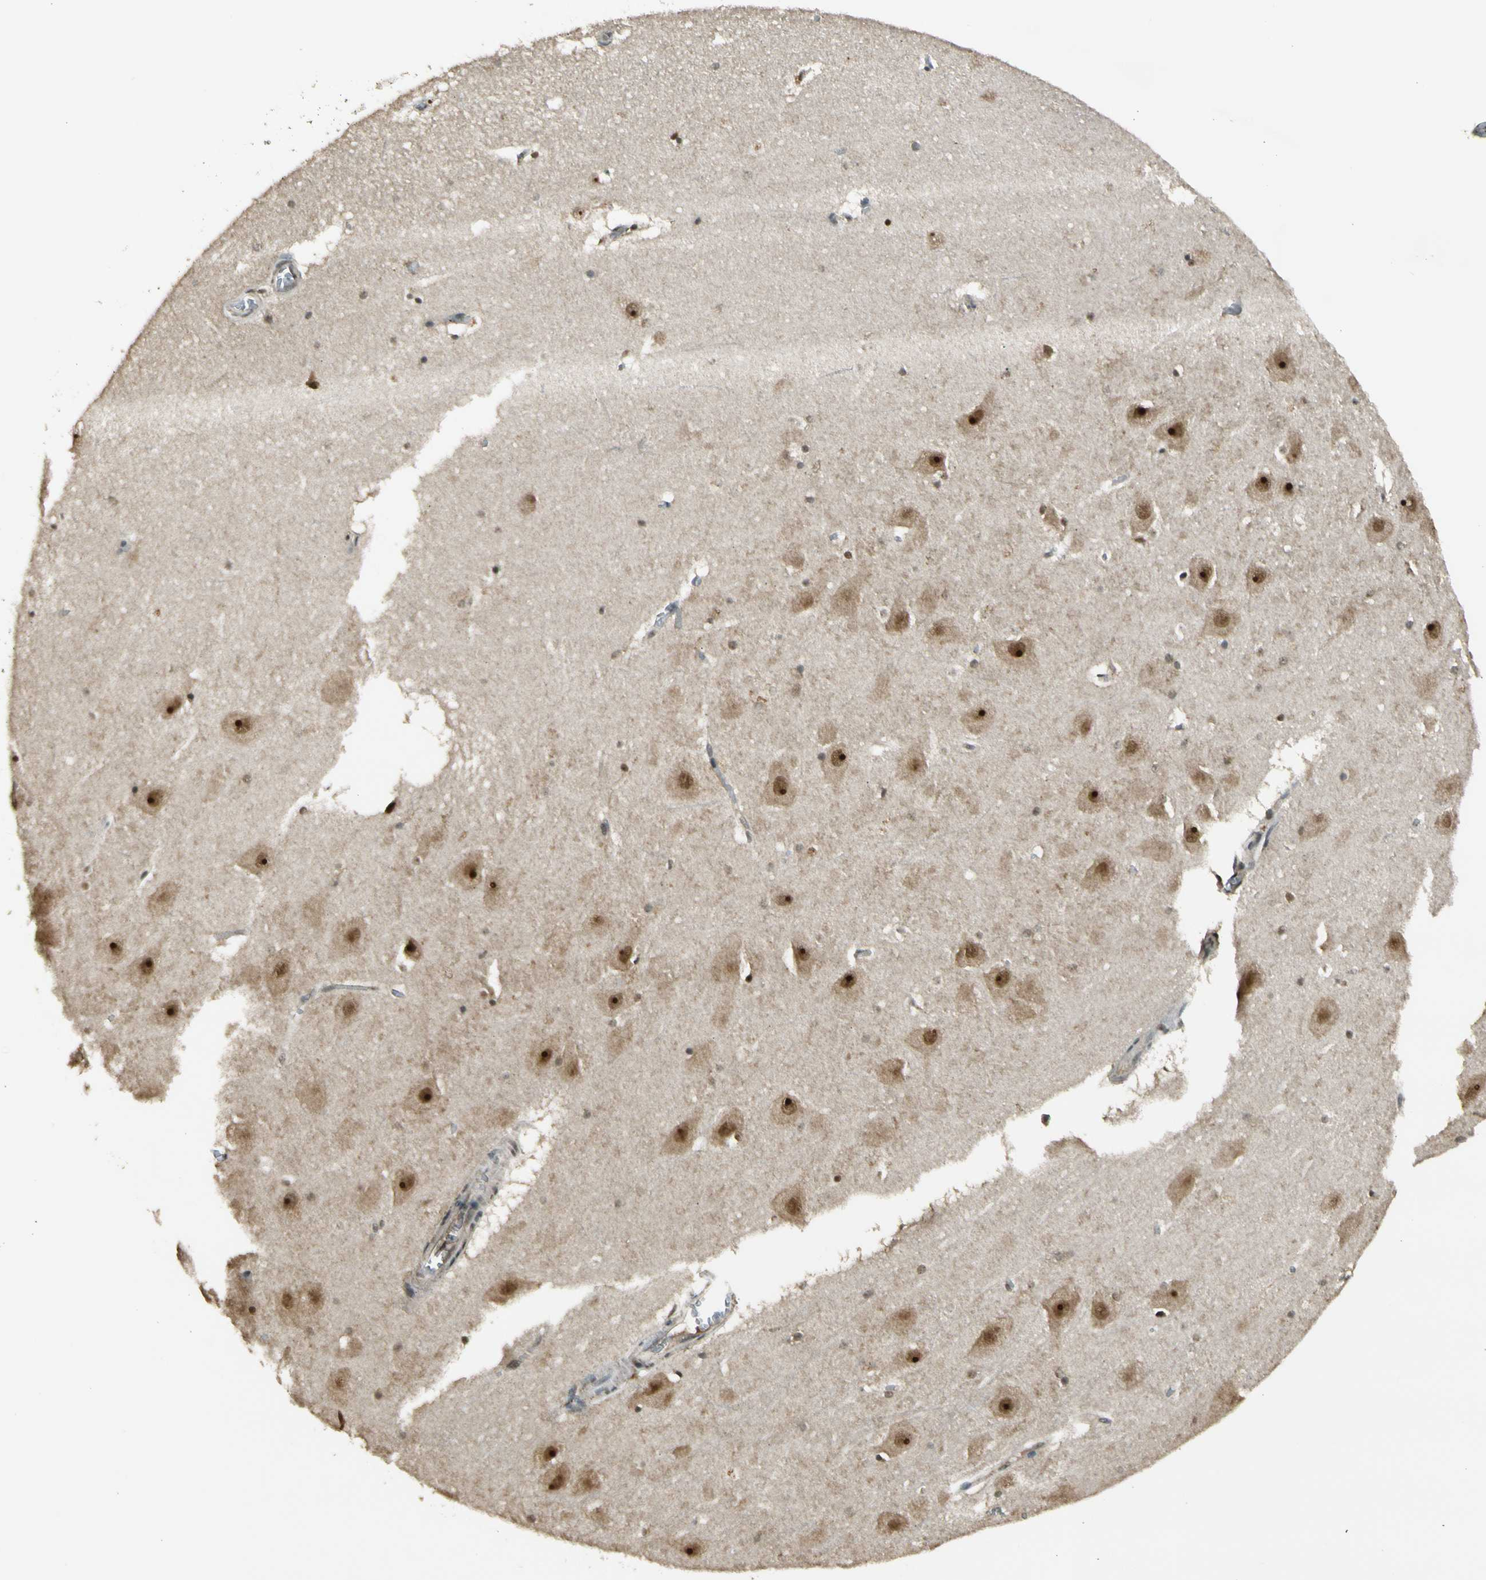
{"staining": {"intensity": "moderate", "quantity": ">75%", "location": "cytoplasmic/membranous,nuclear"}, "tissue": "hippocampus", "cell_type": "Glial cells", "image_type": "normal", "snomed": [{"axis": "morphology", "description": "Normal tissue, NOS"}, {"axis": "topography", "description": "Hippocampus"}], "caption": "This micrograph reveals normal hippocampus stained with immunohistochemistry to label a protein in brown. The cytoplasmic/membranous,nuclear of glial cells show moderate positivity for the protein. Nuclei are counter-stained blue.", "gene": "ZNF135", "patient": {"sex": "male", "age": 45}}